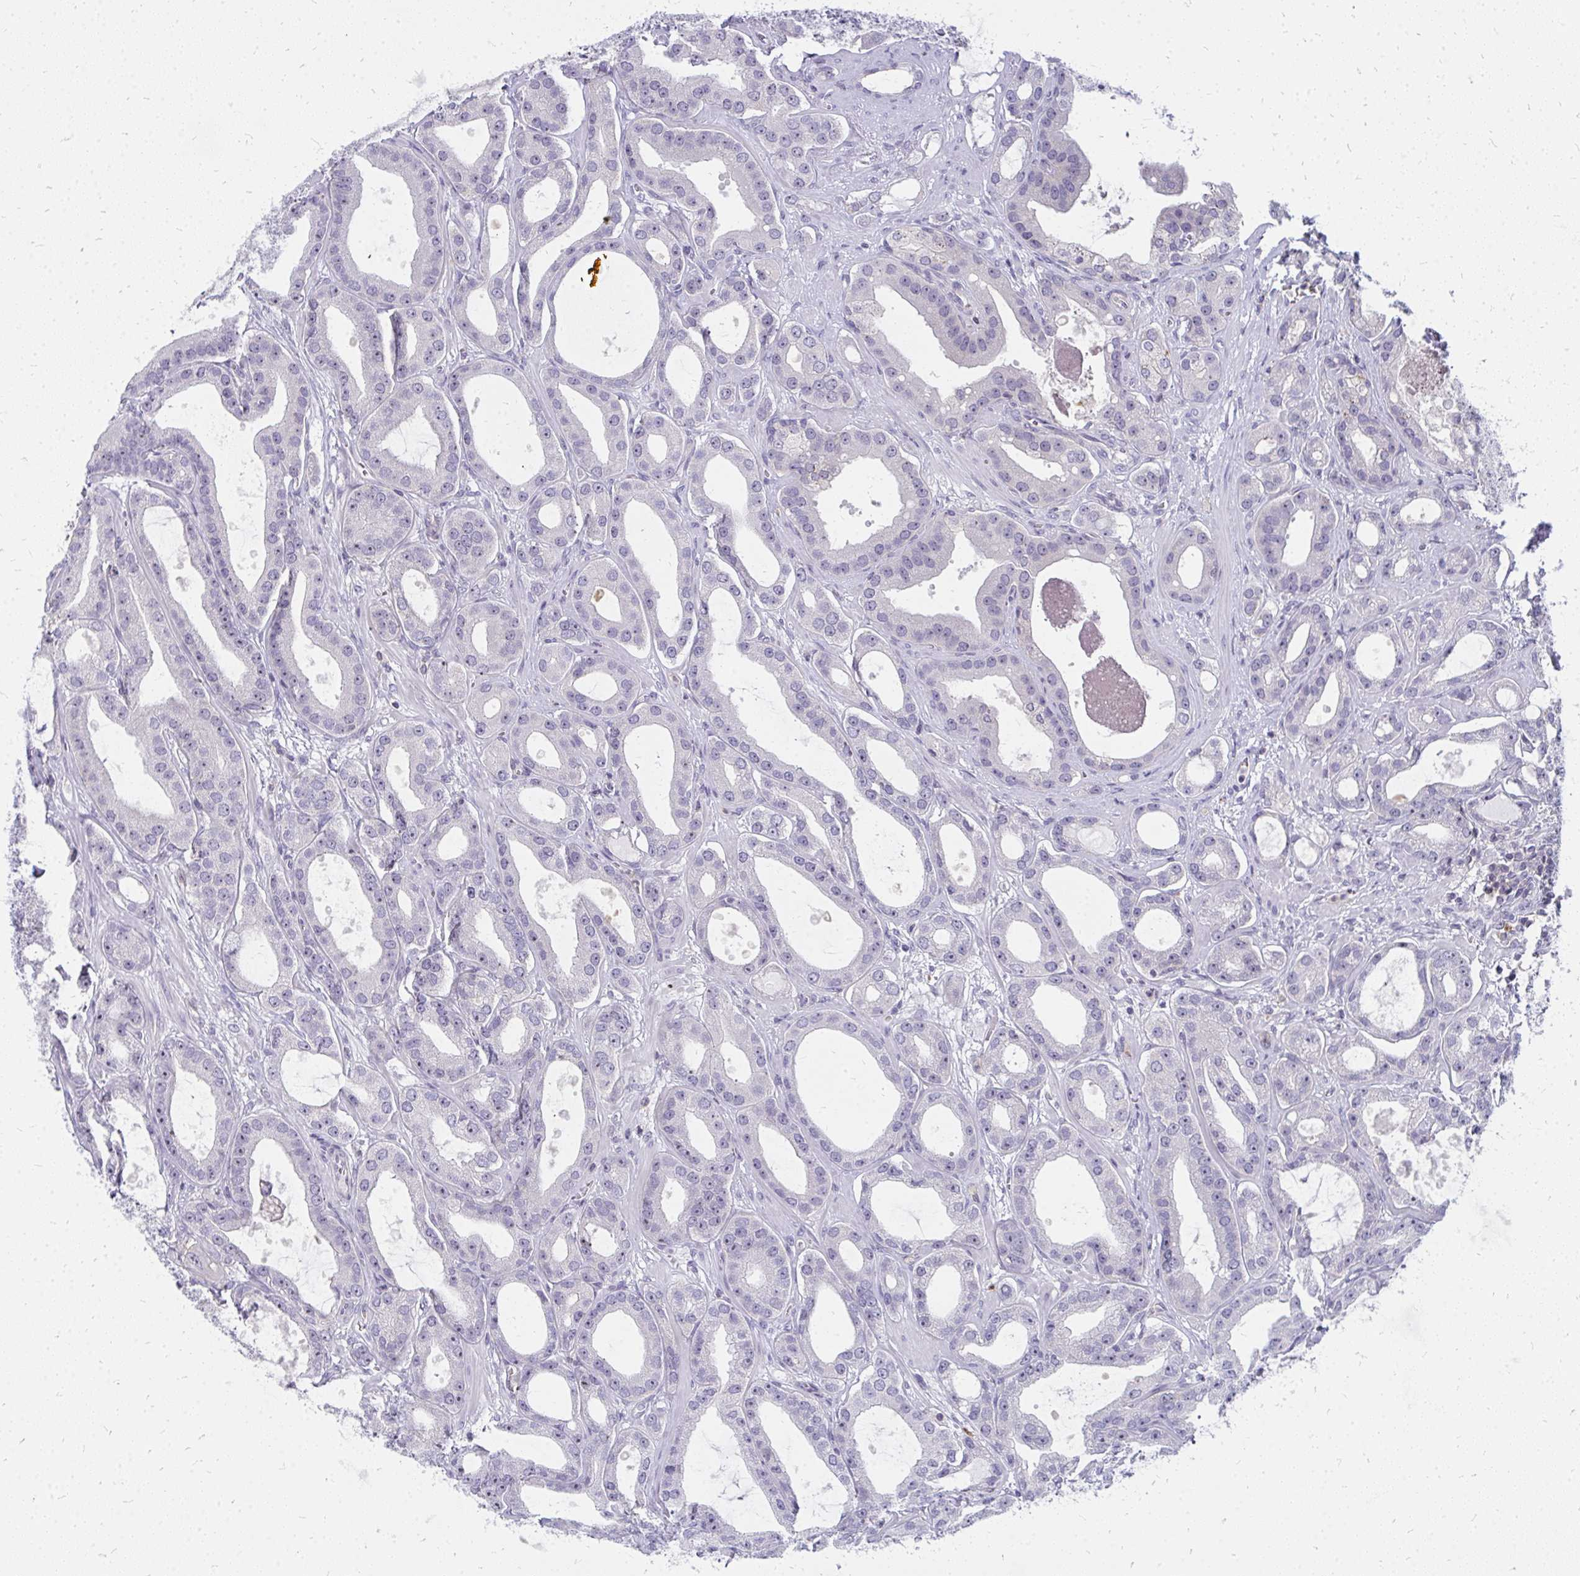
{"staining": {"intensity": "moderate", "quantity": "25%-75%", "location": "nuclear"}, "tissue": "prostate cancer", "cell_type": "Tumor cells", "image_type": "cancer", "snomed": [{"axis": "morphology", "description": "Adenocarcinoma, High grade"}, {"axis": "topography", "description": "Prostate"}], "caption": "DAB (3,3'-diaminobenzidine) immunohistochemical staining of adenocarcinoma (high-grade) (prostate) reveals moderate nuclear protein staining in about 25%-75% of tumor cells.", "gene": "FAM9A", "patient": {"sex": "male", "age": 65}}